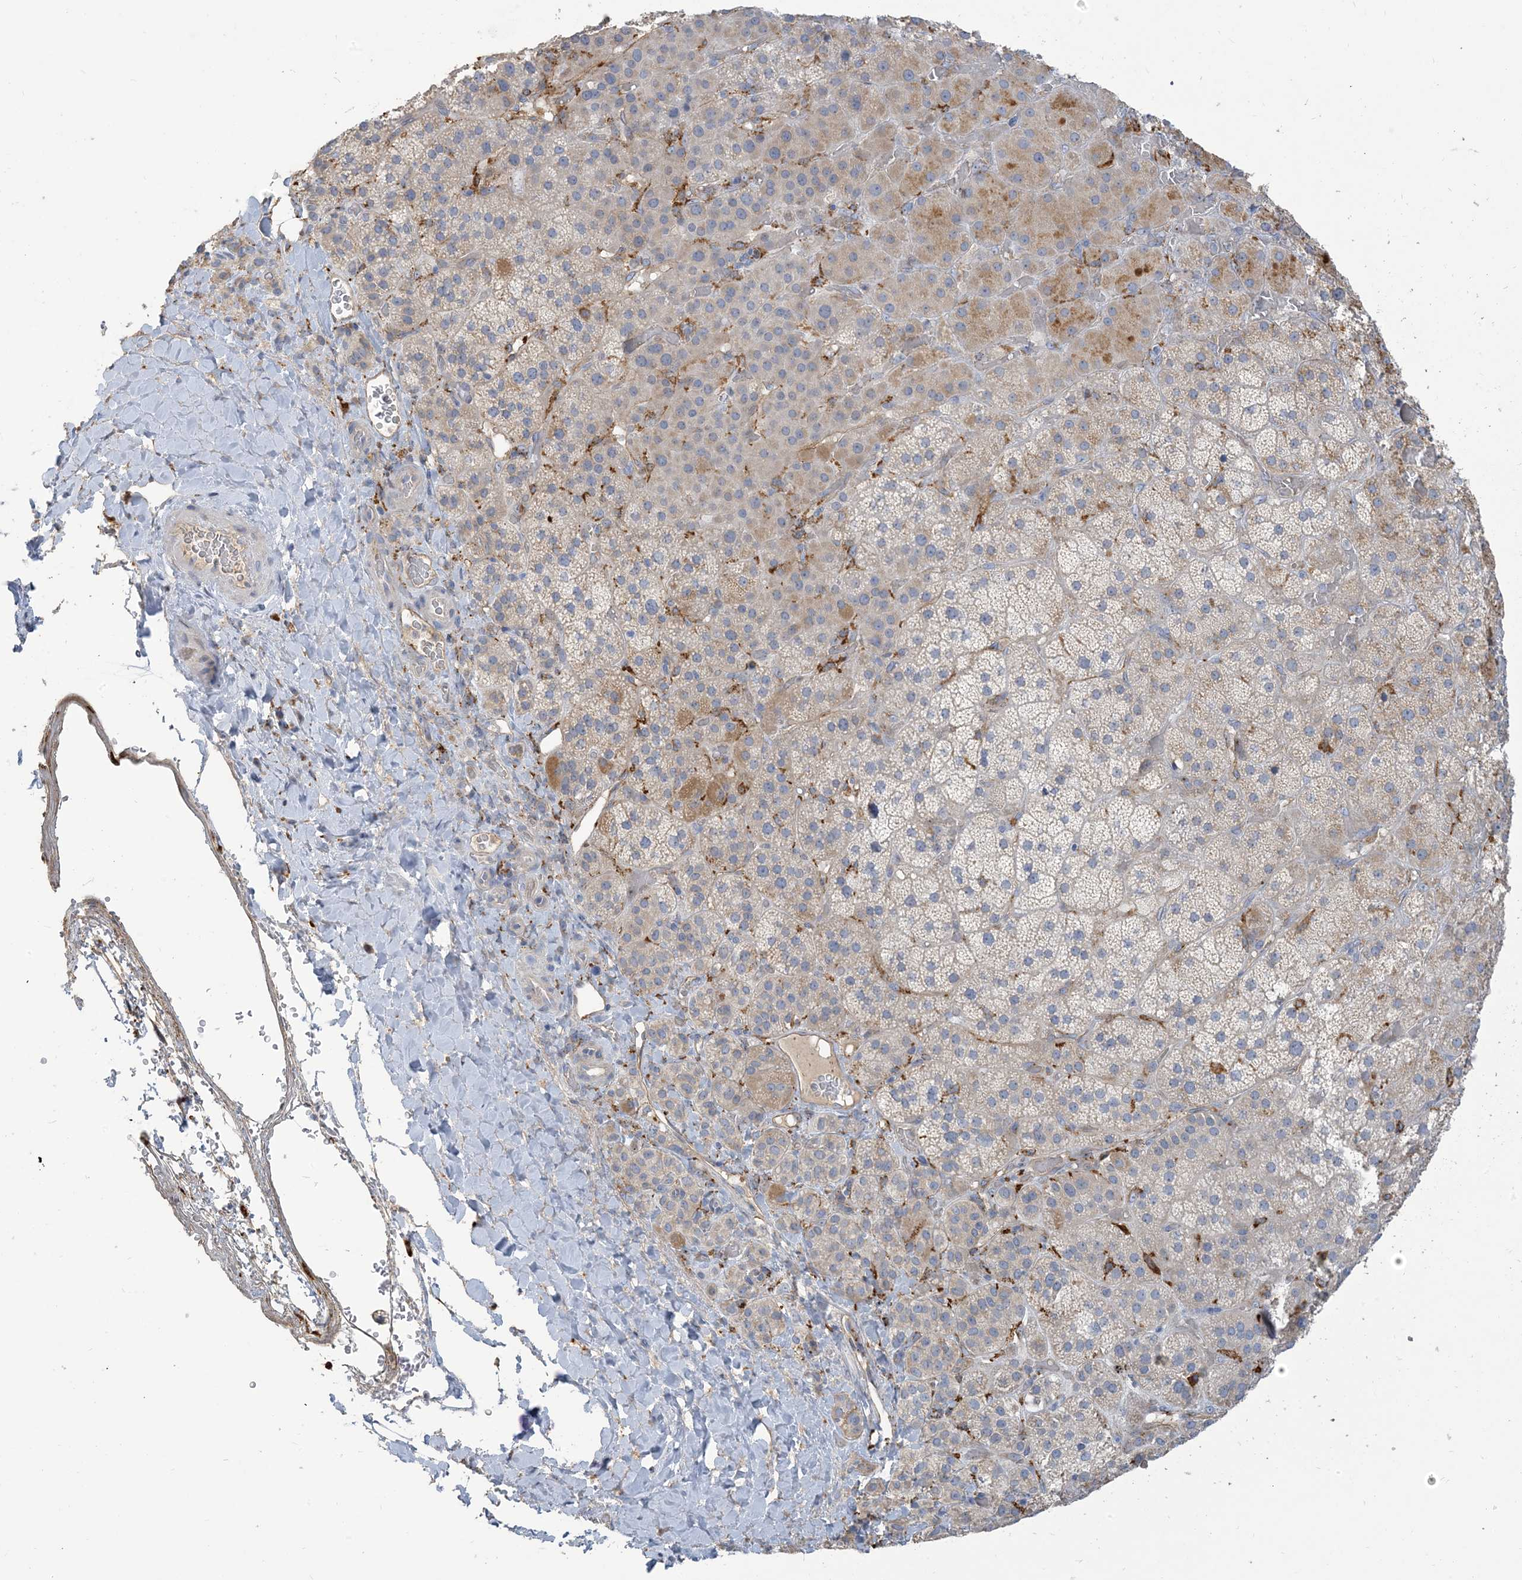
{"staining": {"intensity": "moderate", "quantity": "<25%", "location": "cytoplasmic/membranous"}, "tissue": "adrenal gland", "cell_type": "Glandular cells", "image_type": "normal", "snomed": [{"axis": "morphology", "description": "Normal tissue, NOS"}, {"axis": "topography", "description": "Adrenal gland"}], "caption": "A brown stain highlights moderate cytoplasmic/membranous positivity of a protein in glandular cells of unremarkable human adrenal gland. Nuclei are stained in blue.", "gene": "PEAR1", "patient": {"sex": "male", "age": 57}}